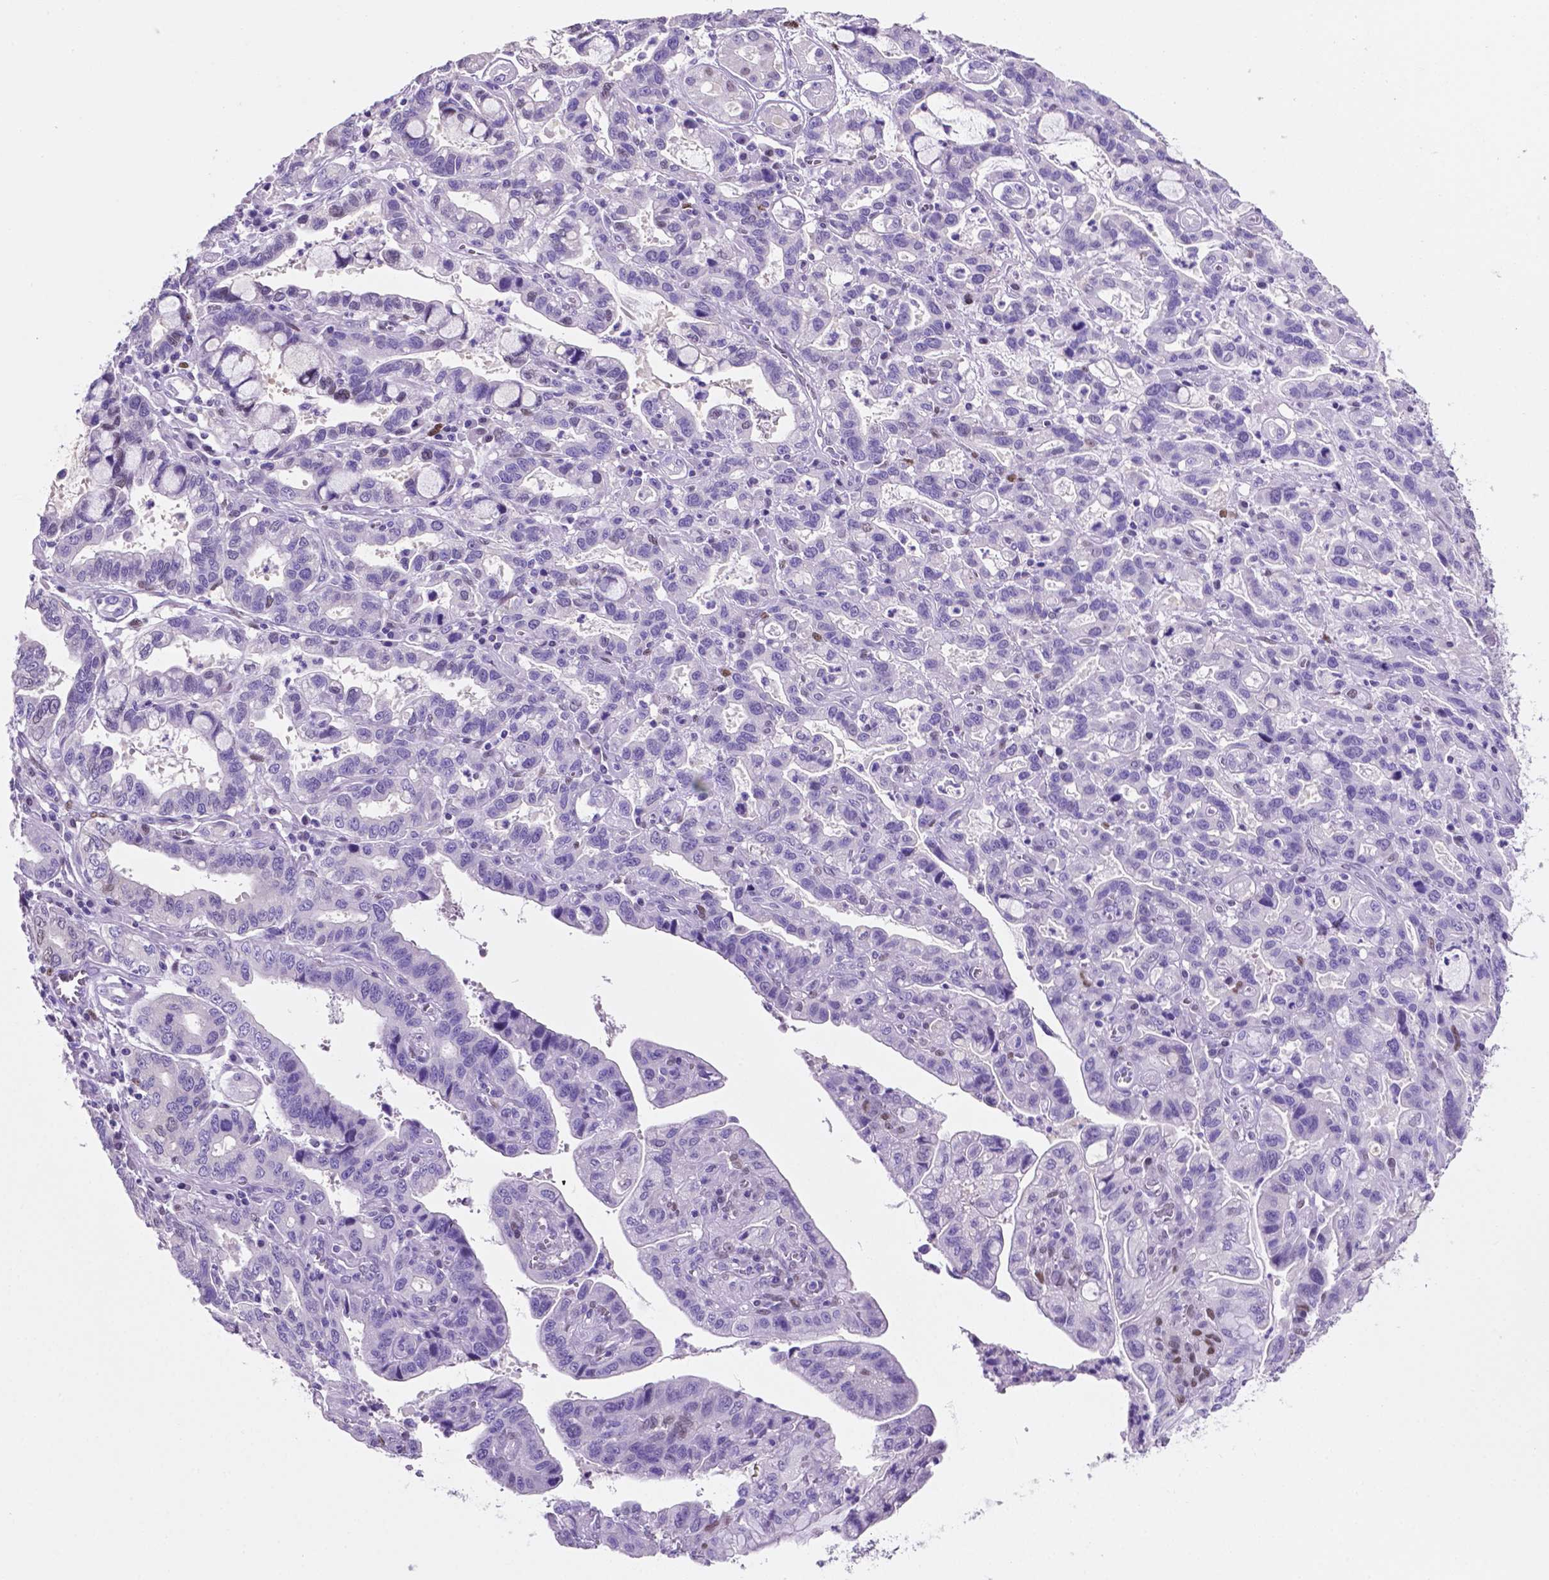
{"staining": {"intensity": "negative", "quantity": "none", "location": "none"}, "tissue": "stomach cancer", "cell_type": "Tumor cells", "image_type": "cancer", "snomed": [{"axis": "morphology", "description": "Adenocarcinoma, NOS"}, {"axis": "topography", "description": "Stomach, lower"}], "caption": "The histopathology image displays no significant expression in tumor cells of adenocarcinoma (stomach). The staining is performed using DAB (3,3'-diaminobenzidine) brown chromogen with nuclei counter-stained in using hematoxylin.", "gene": "TMEM210", "patient": {"sex": "female", "age": 76}}